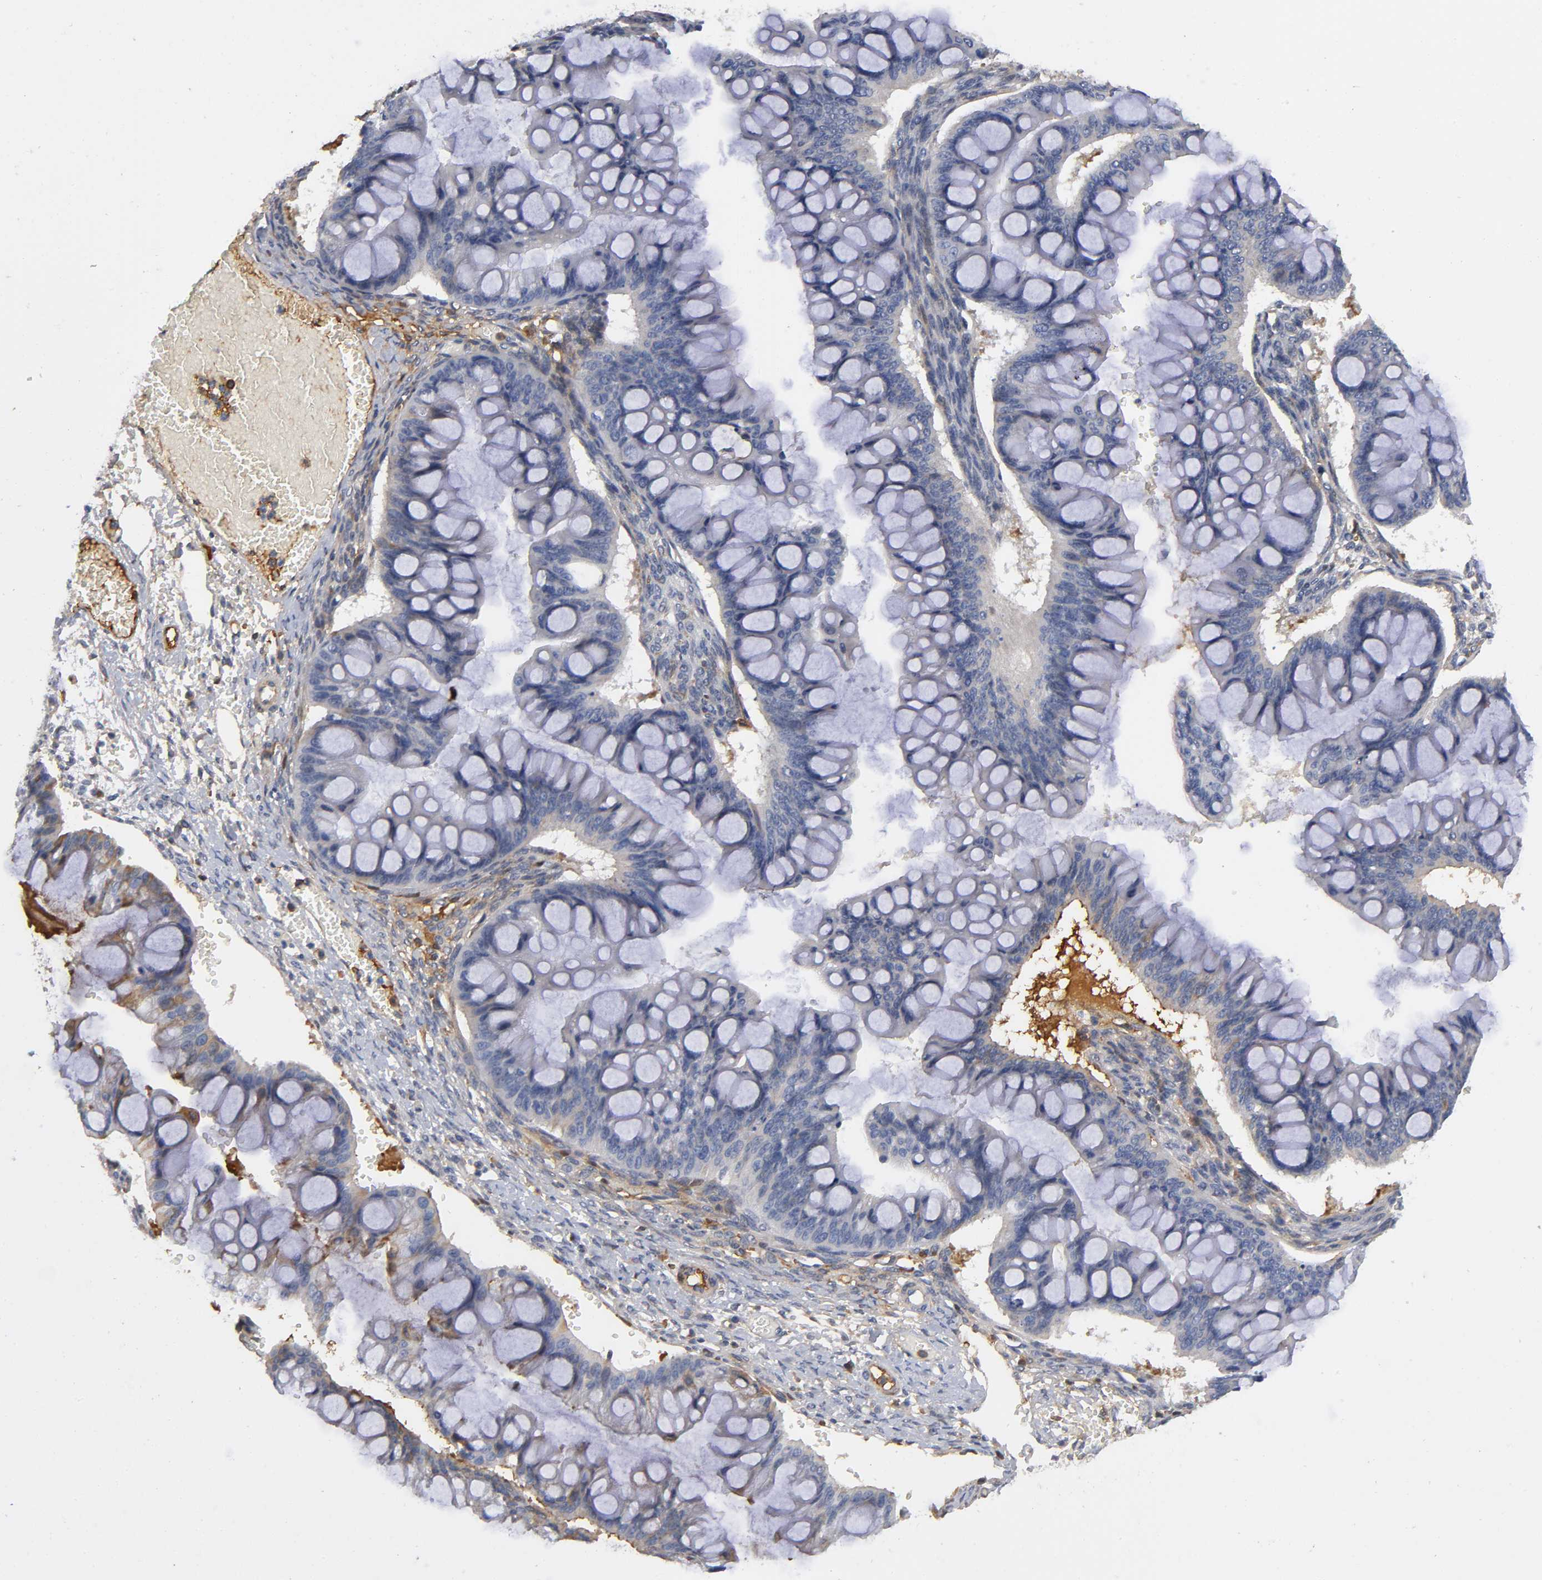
{"staining": {"intensity": "weak", "quantity": "25%-75%", "location": "cytoplasmic/membranous"}, "tissue": "ovarian cancer", "cell_type": "Tumor cells", "image_type": "cancer", "snomed": [{"axis": "morphology", "description": "Cystadenocarcinoma, mucinous, NOS"}, {"axis": "topography", "description": "Ovary"}], "caption": "Mucinous cystadenocarcinoma (ovarian) was stained to show a protein in brown. There is low levels of weak cytoplasmic/membranous staining in approximately 25%-75% of tumor cells.", "gene": "NOVA1", "patient": {"sex": "female", "age": 73}}